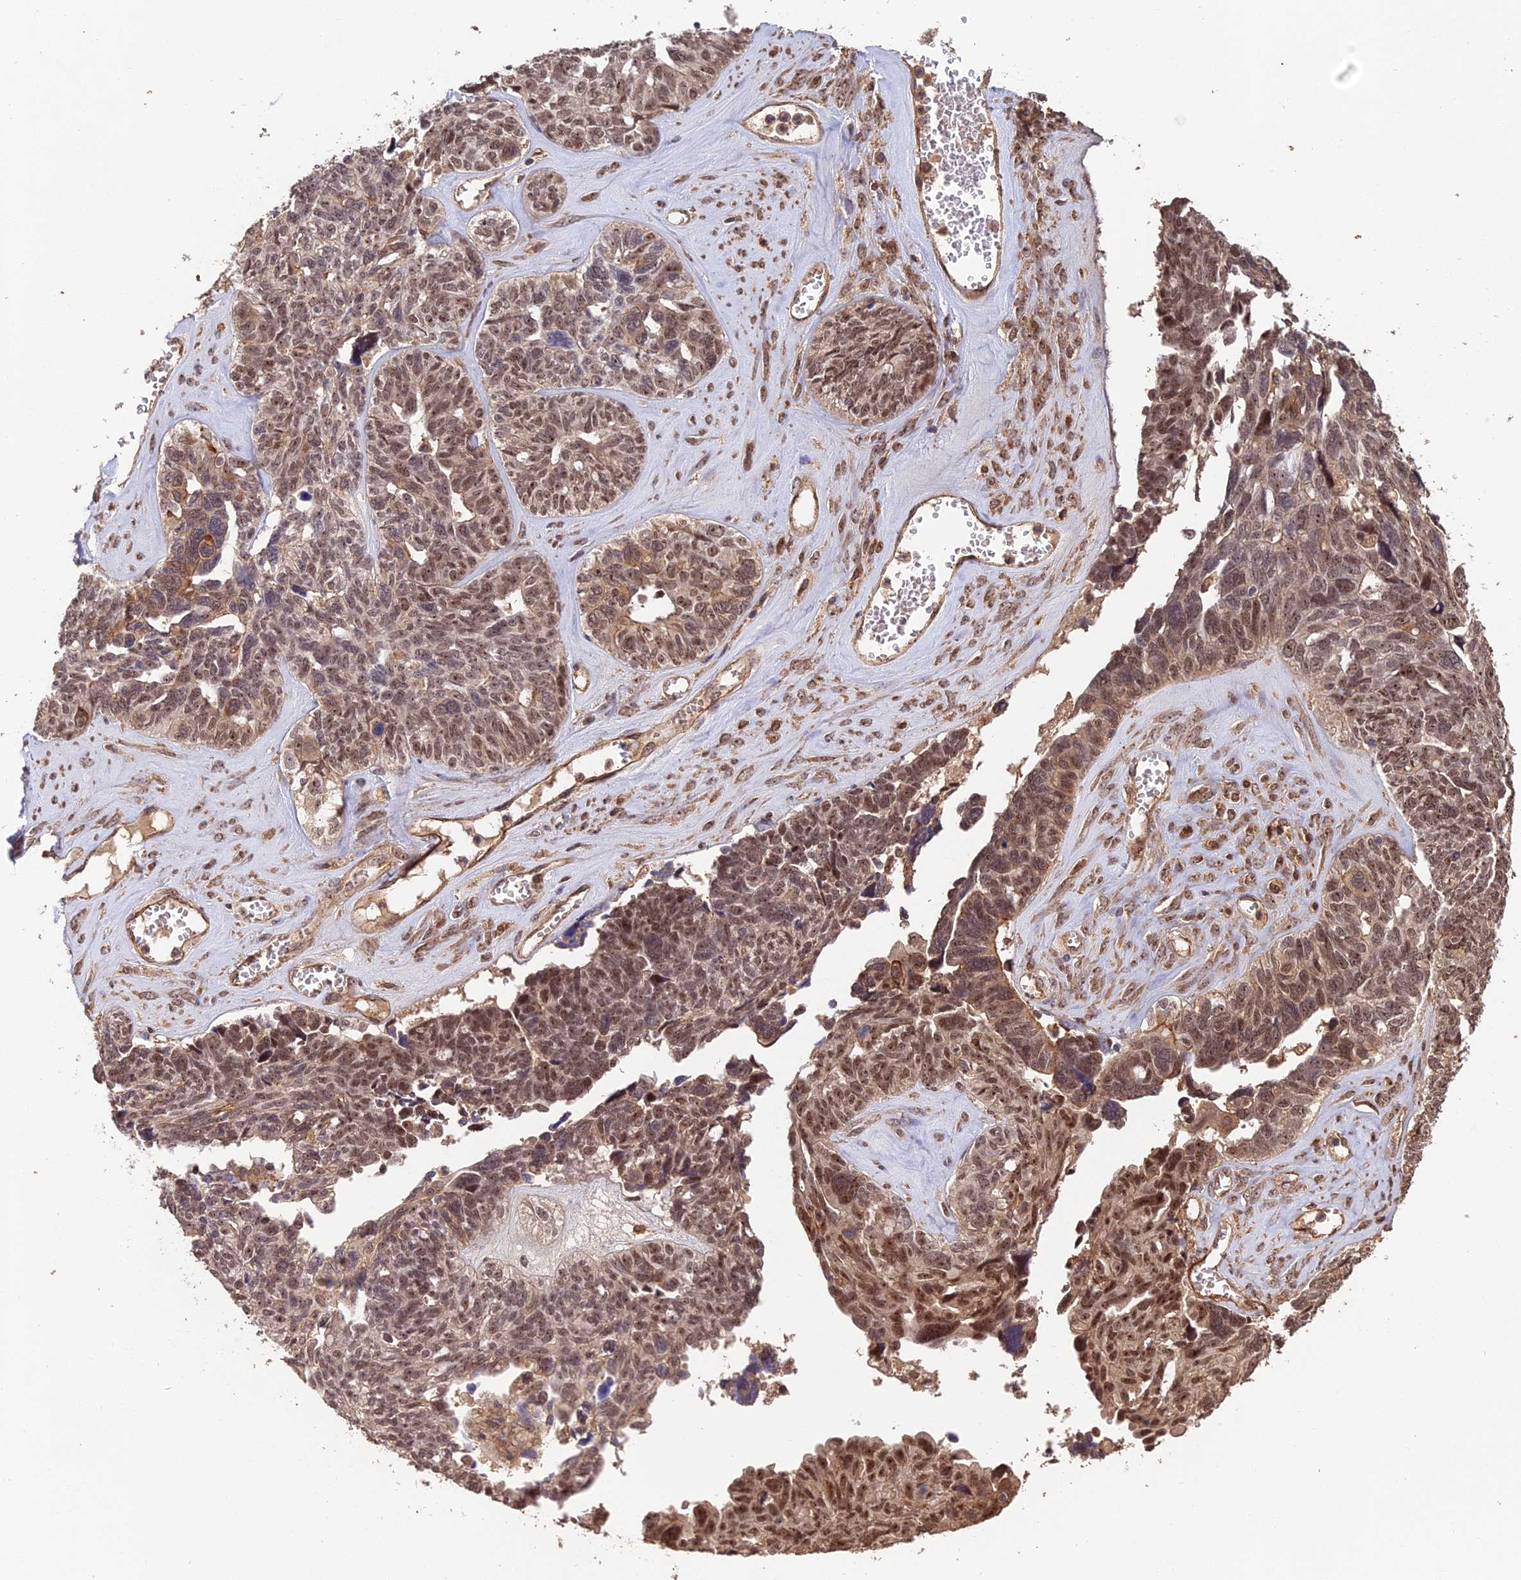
{"staining": {"intensity": "moderate", "quantity": ">75%", "location": "nuclear"}, "tissue": "ovarian cancer", "cell_type": "Tumor cells", "image_type": "cancer", "snomed": [{"axis": "morphology", "description": "Cystadenocarcinoma, serous, NOS"}, {"axis": "topography", "description": "Ovary"}], "caption": "Immunohistochemical staining of ovarian serous cystadenocarcinoma demonstrates medium levels of moderate nuclear staining in approximately >75% of tumor cells.", "gene": "RALGAPA2", "patient": {"sex": "female", "age": 79}}